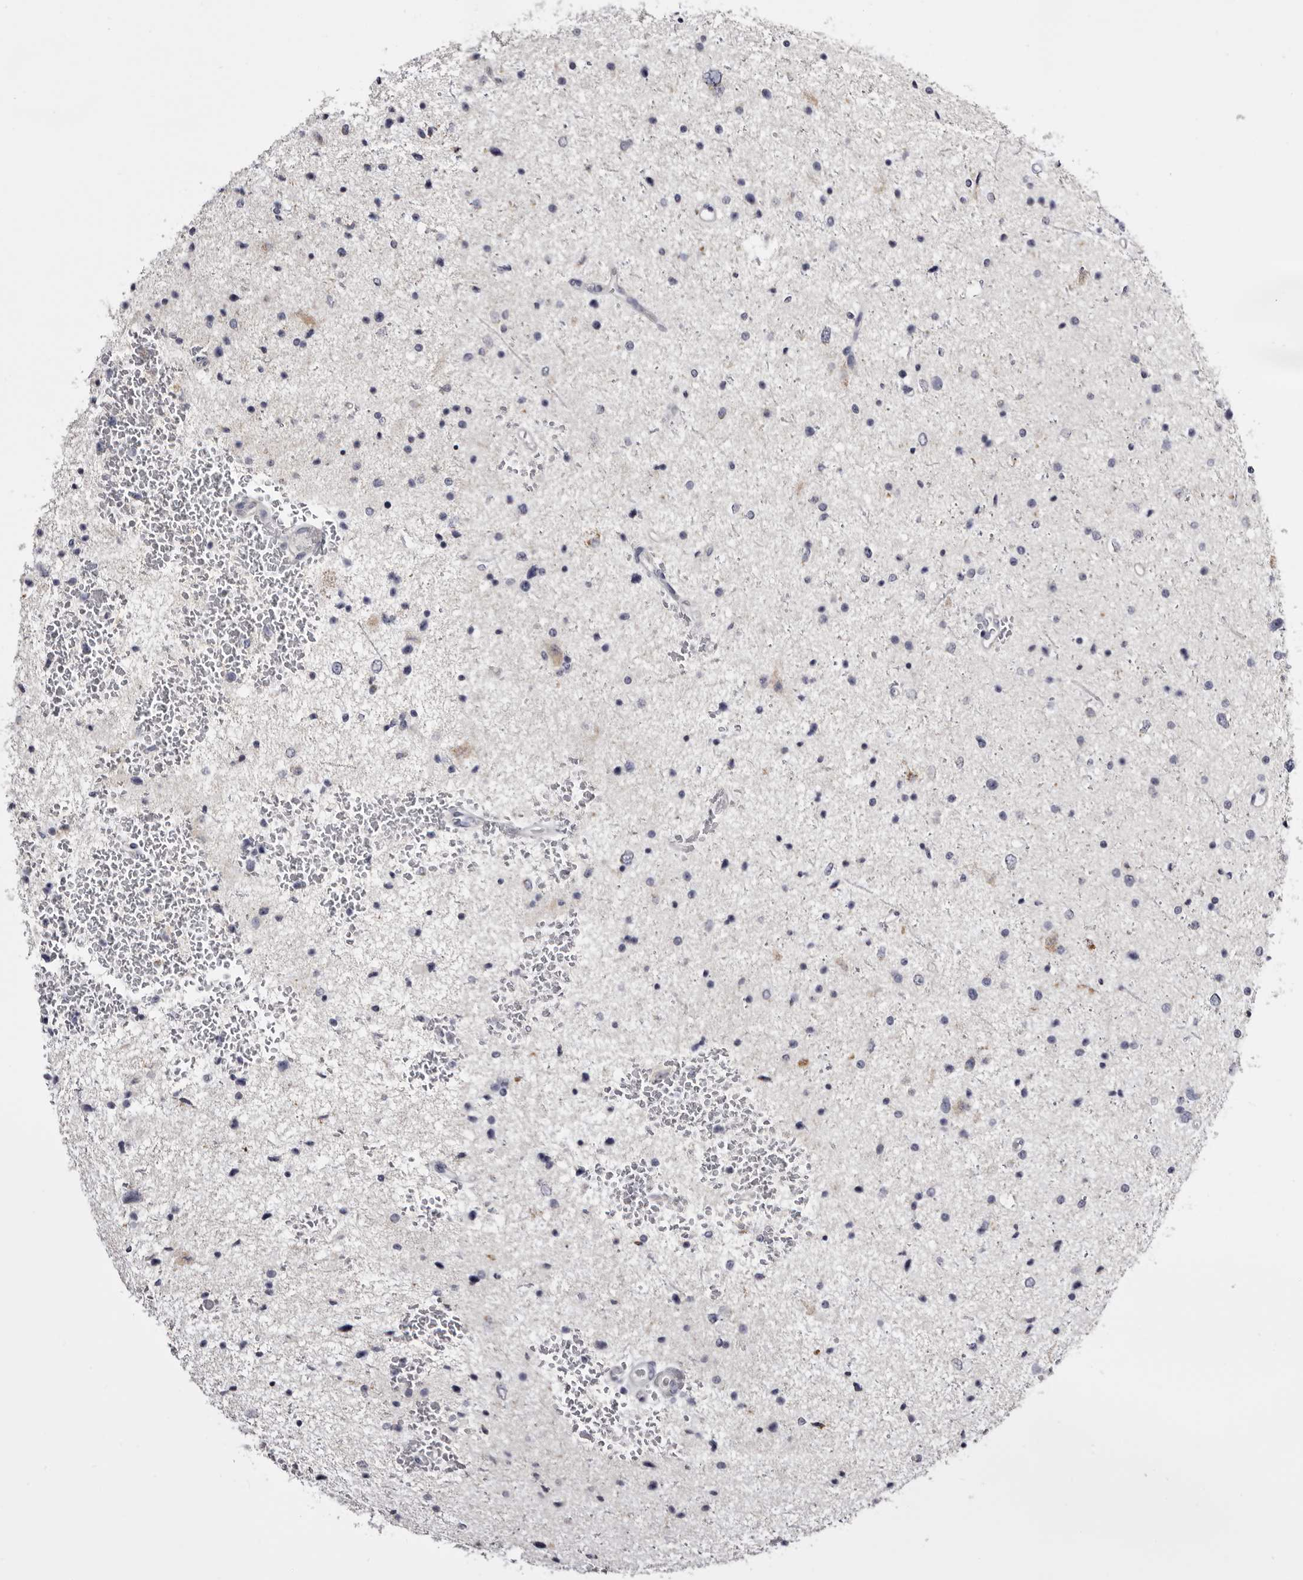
{"staining": {"intensity": "weak", "quantity": "<25%", "location": "cytoplasmic/membranous"}, "tissue": "glioma", "cell_type": "Tumor cells", "image_type": "cancer", "snomed": [{"axis": "morphology", "description": "Glioma, malignant, Low grade"}, {"axis": "topography", "description": "Cerebral cortex"}], "caption": "Tumor cells show no significant protein staining in malignant glioma (low-grade). Brightfield microscopy of immunohistochemistry stained with DAB (3,3'-diaminobenzidine) (brown) and hematoxylin (blue), captured at high magnification.", "gene": "CASQ1", "patient": {"sex": "female", "age": 39}}